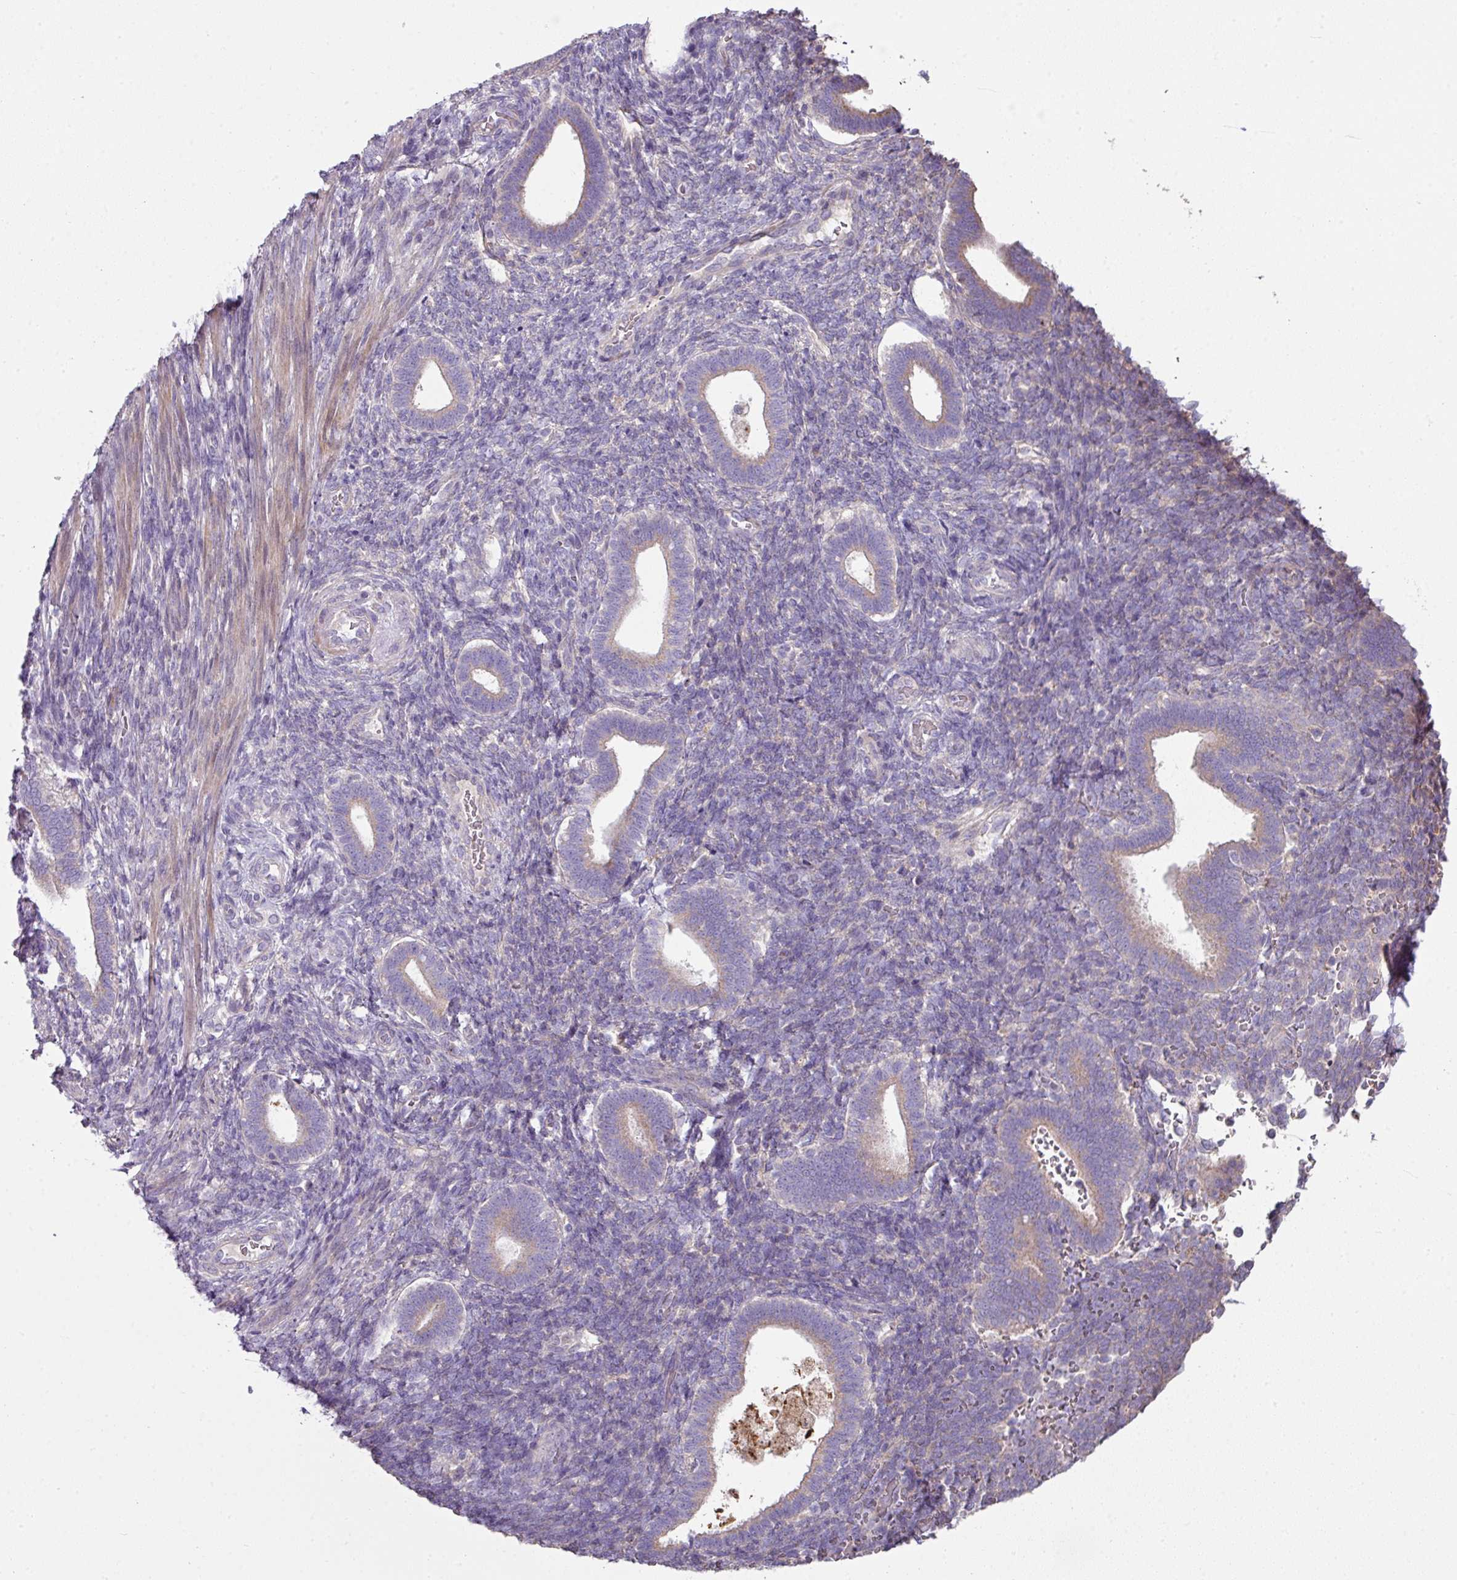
{"staining": {"intensity": "negative", "quantity": "none", "location": "none"}, "tissue": "endometrium", "cell_type": "Cells in endometrial stroma", "image_type": "normal", "snomed": [{"axis": "morphology", "description": "Normal tissue, NOS"}, {"axis": "topography", "description": "Endometrium"}], "caption": "Cells in endometrial stroma show no significant protein positivity in unremarkable endometrium.", "gene": "LRRC9", "patient": {"sex": "female", "age": 34}}